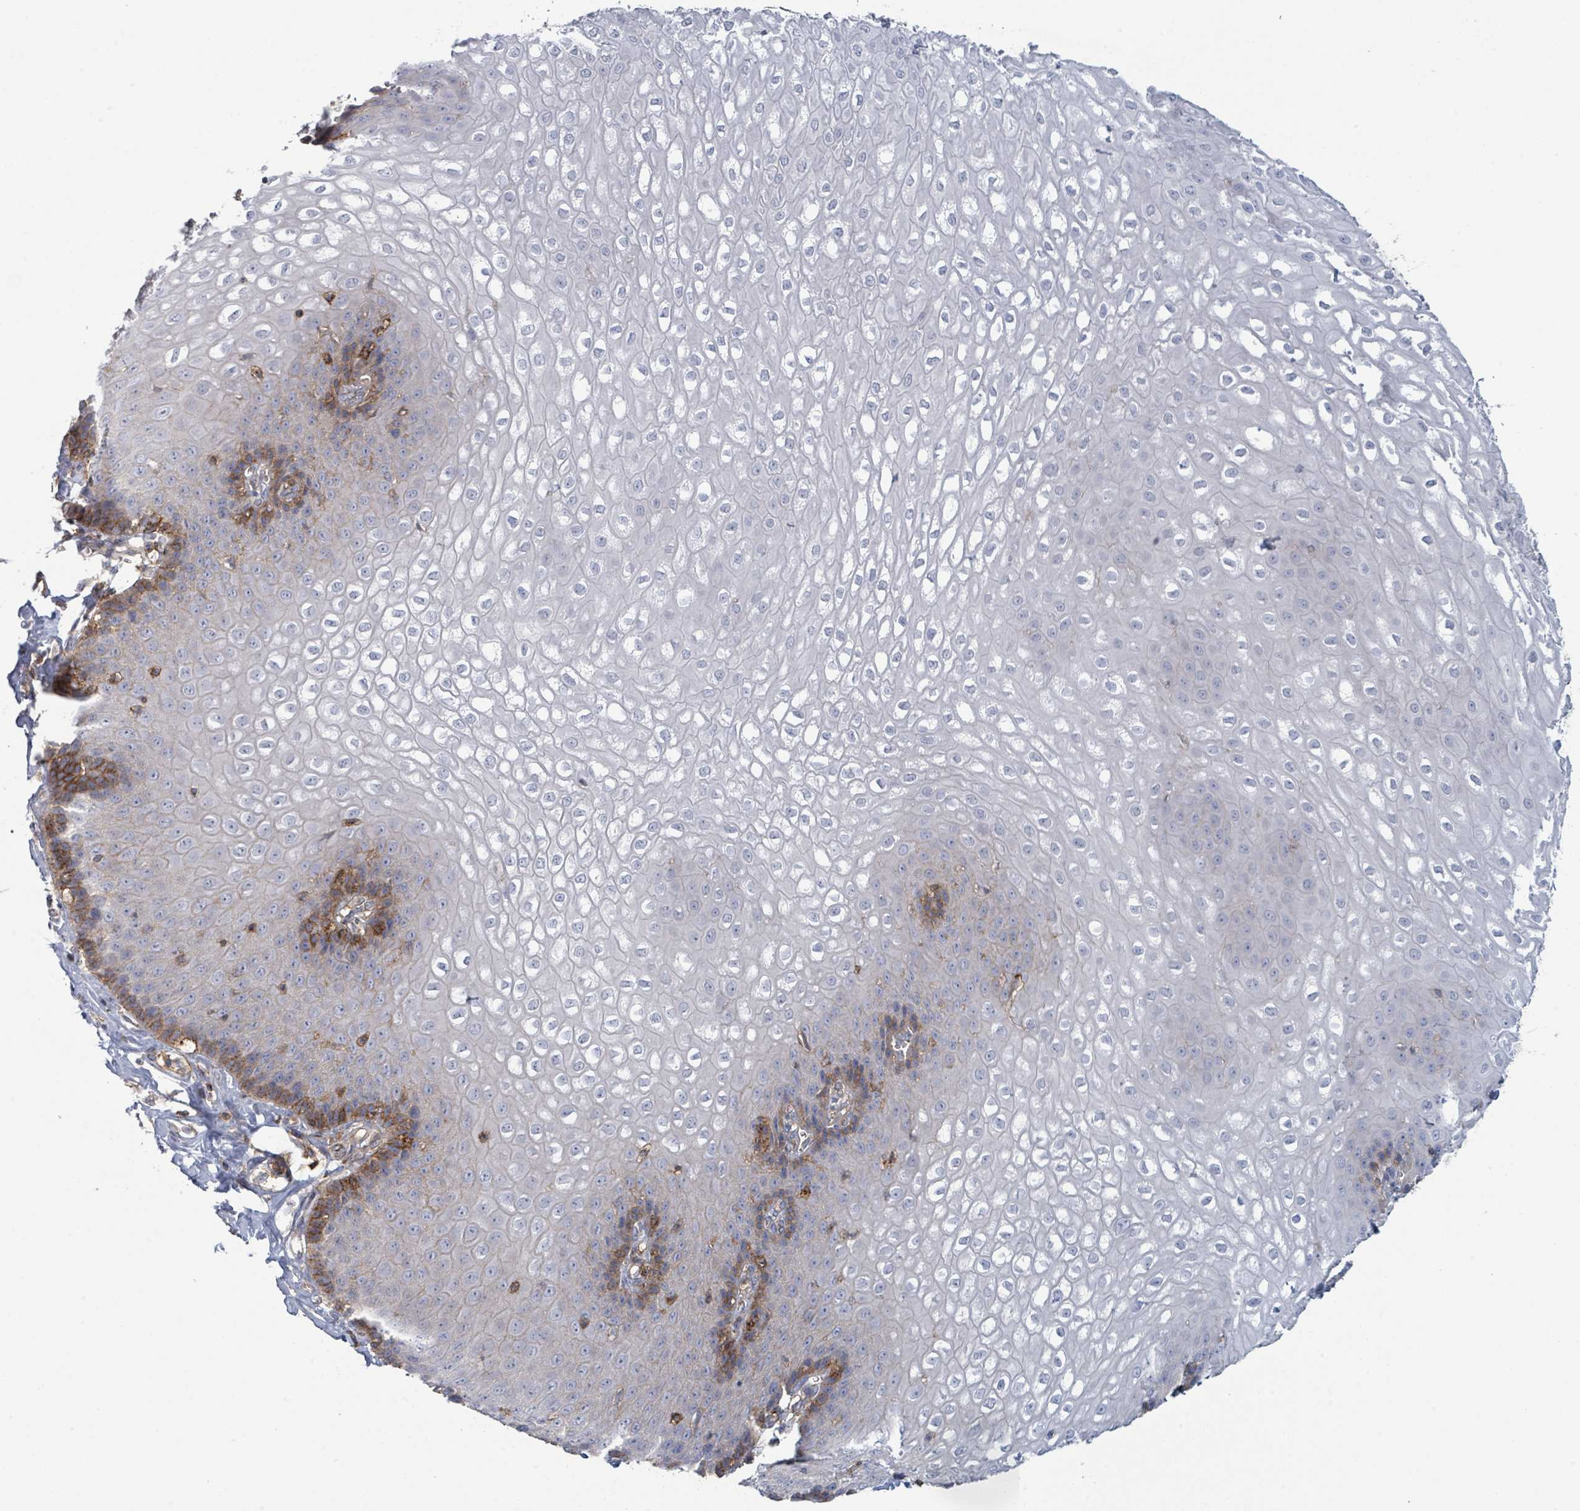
{"staining": {"intensity": "strong", "quantity": "<25%", "location": "cytoplasmic/membranous"}, "tissue": "esophagus", "cell_type": "Squamous epithelial cells", "image_type": "normal", "snomed": [{"axis": "morphology", "description": "Normal tissue, NOS"}, {"axis": "topography", "description": "Esophagus"}], "caption": "Strong cytoplasmic/membranous protein positivity is appreciated in approximately <25% of squamous epithelial cells in esophagus.", "gene": "TNFRSF14", "patient": {"sex": "male", "age": 67}}